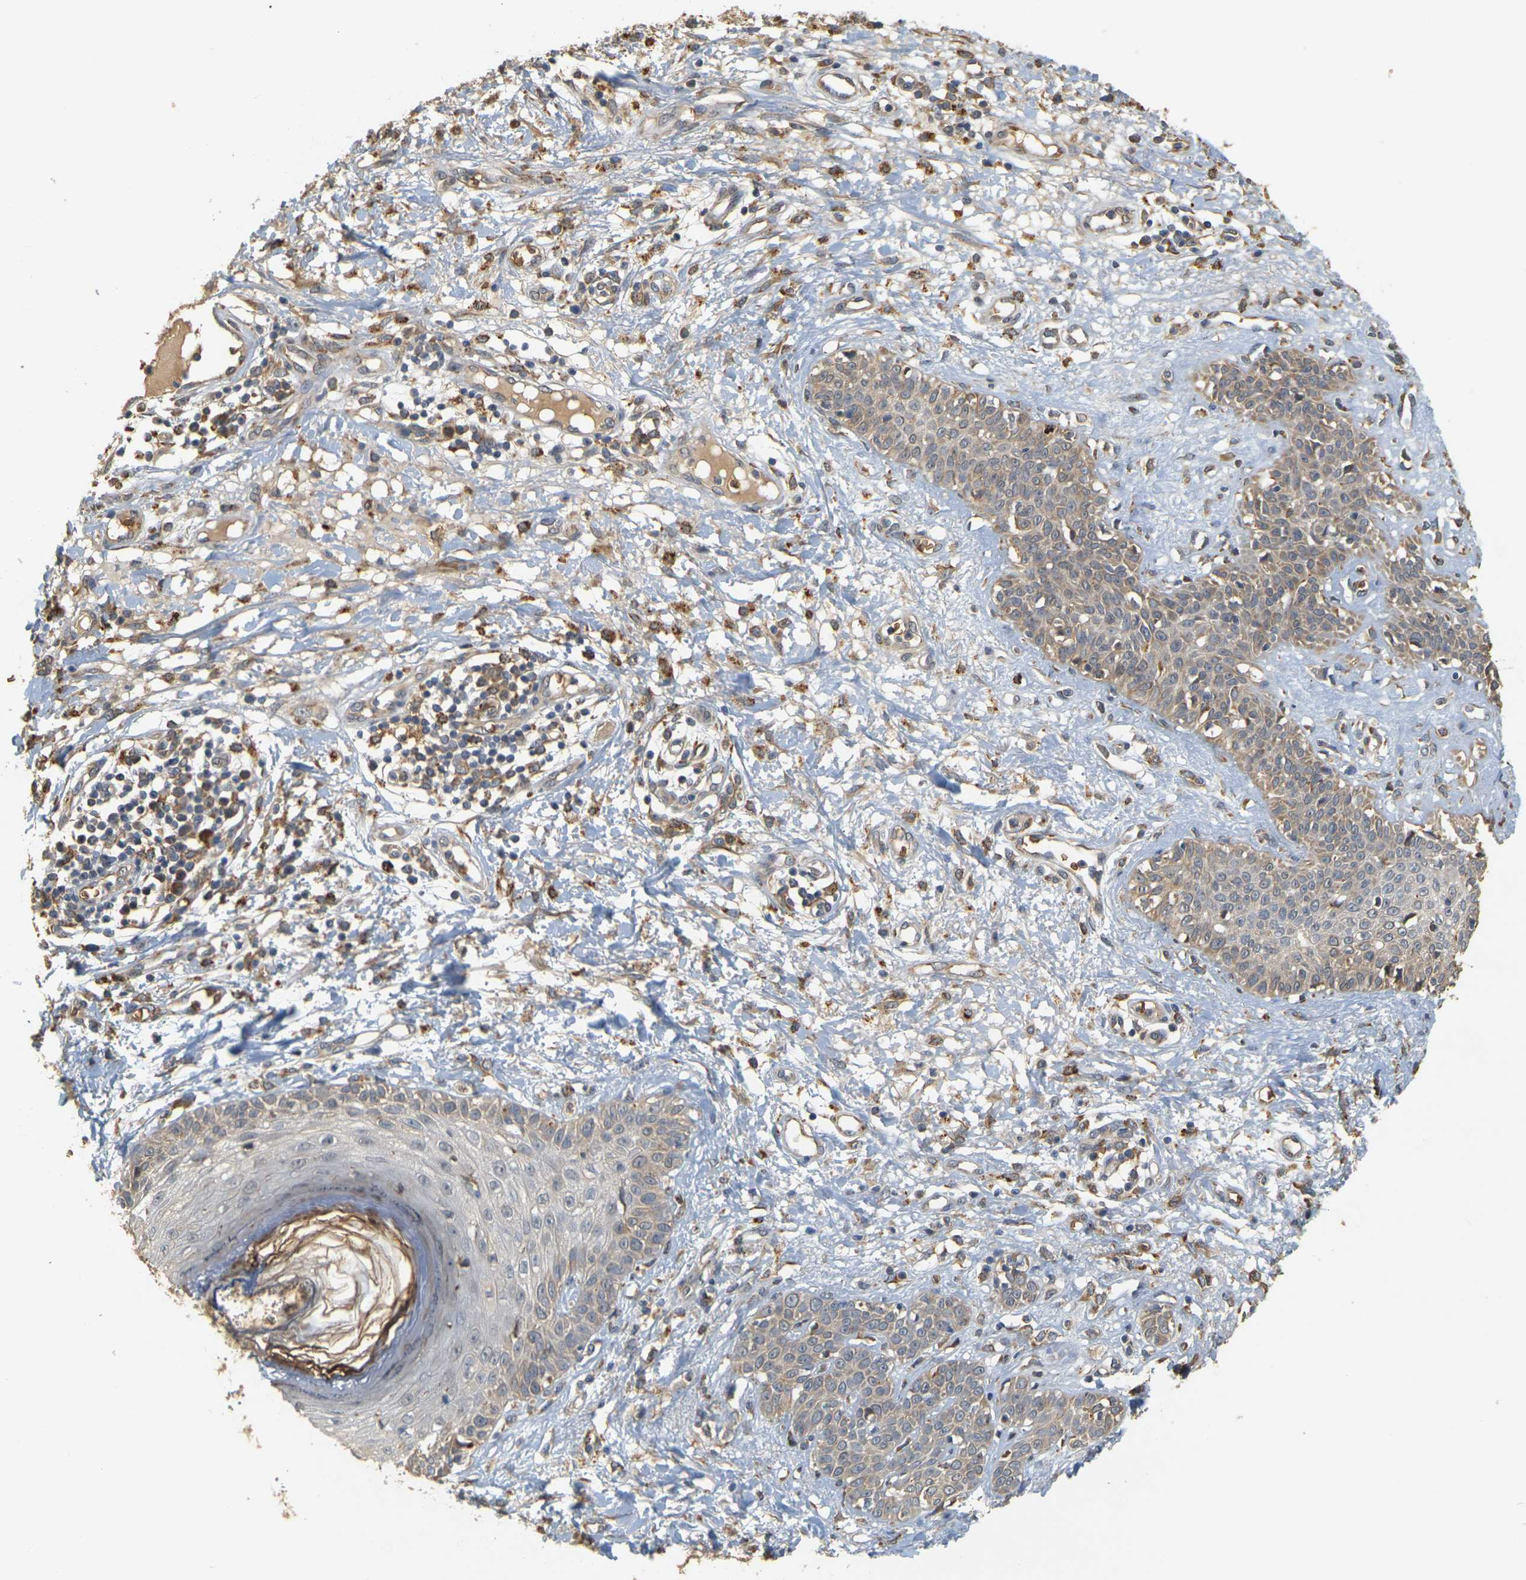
{"staining": {"intensity": "weak", "quantity": ">75%", "location": "cytoplasmic/membranous"}, "tissue": "skin cancer", "cell_type": "Tumor cells", "image_type": "cancer", "snomed": [{"axis": "morphology", "description": "Squamous cell carcinoma, NOS"}, {"axis": "topography", "description": "Skin"}], "caption": "An immunohistochemistry micrograph of tumor tissue is shown. Protein staining in brown highlights weak cytoplasmic/membranous positivity in squamous cell carcinoma (skin) within tumor cells.", "gene": "MEGF9", "patient": {"sex": "female", "age": 78}}